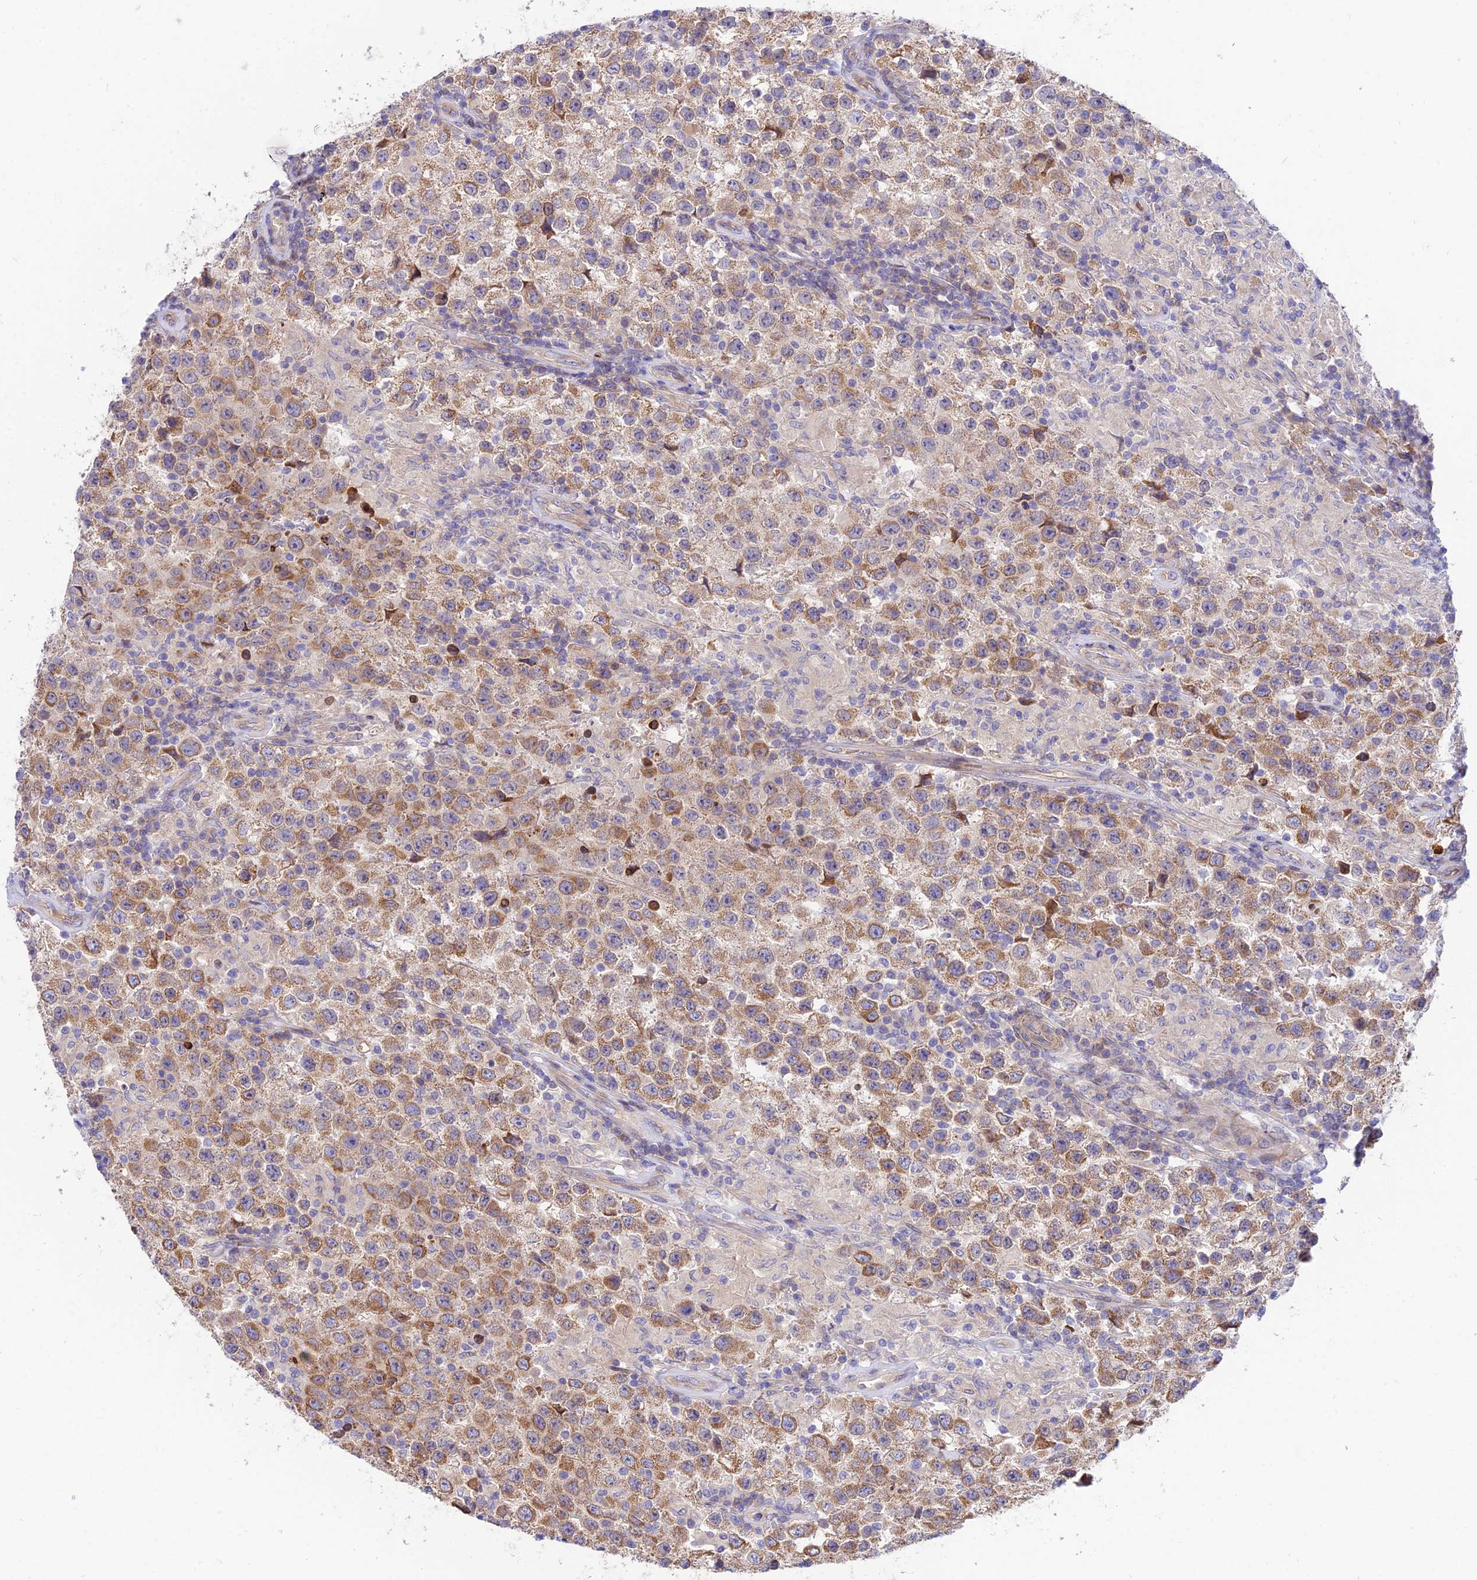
{"staining": {"intensity": "moderate", "quantity": "25%-75%", "location": "cytoplasmic/membranous"}, "tissue": "testis cancer", "cell_type": "Tumor cells", "image_type": "cancer", "snomed": [{"axis": "morphology", "description": "Seminoma, NOS"}, {"axis": "morphology", "description": "Carcinoma, Embryonal, NOS"}, {"axis": "topography", "description": "Testis"}], "caption": "Approximately 25%-75% of tumor cells in human seminoma (testis) display moderate cytoplasmic/membranous protein staining as visualized by brown immunohistochemical staining.", "gene": "TRIM43B", "patient": {"sex": "male", "age": 41}}